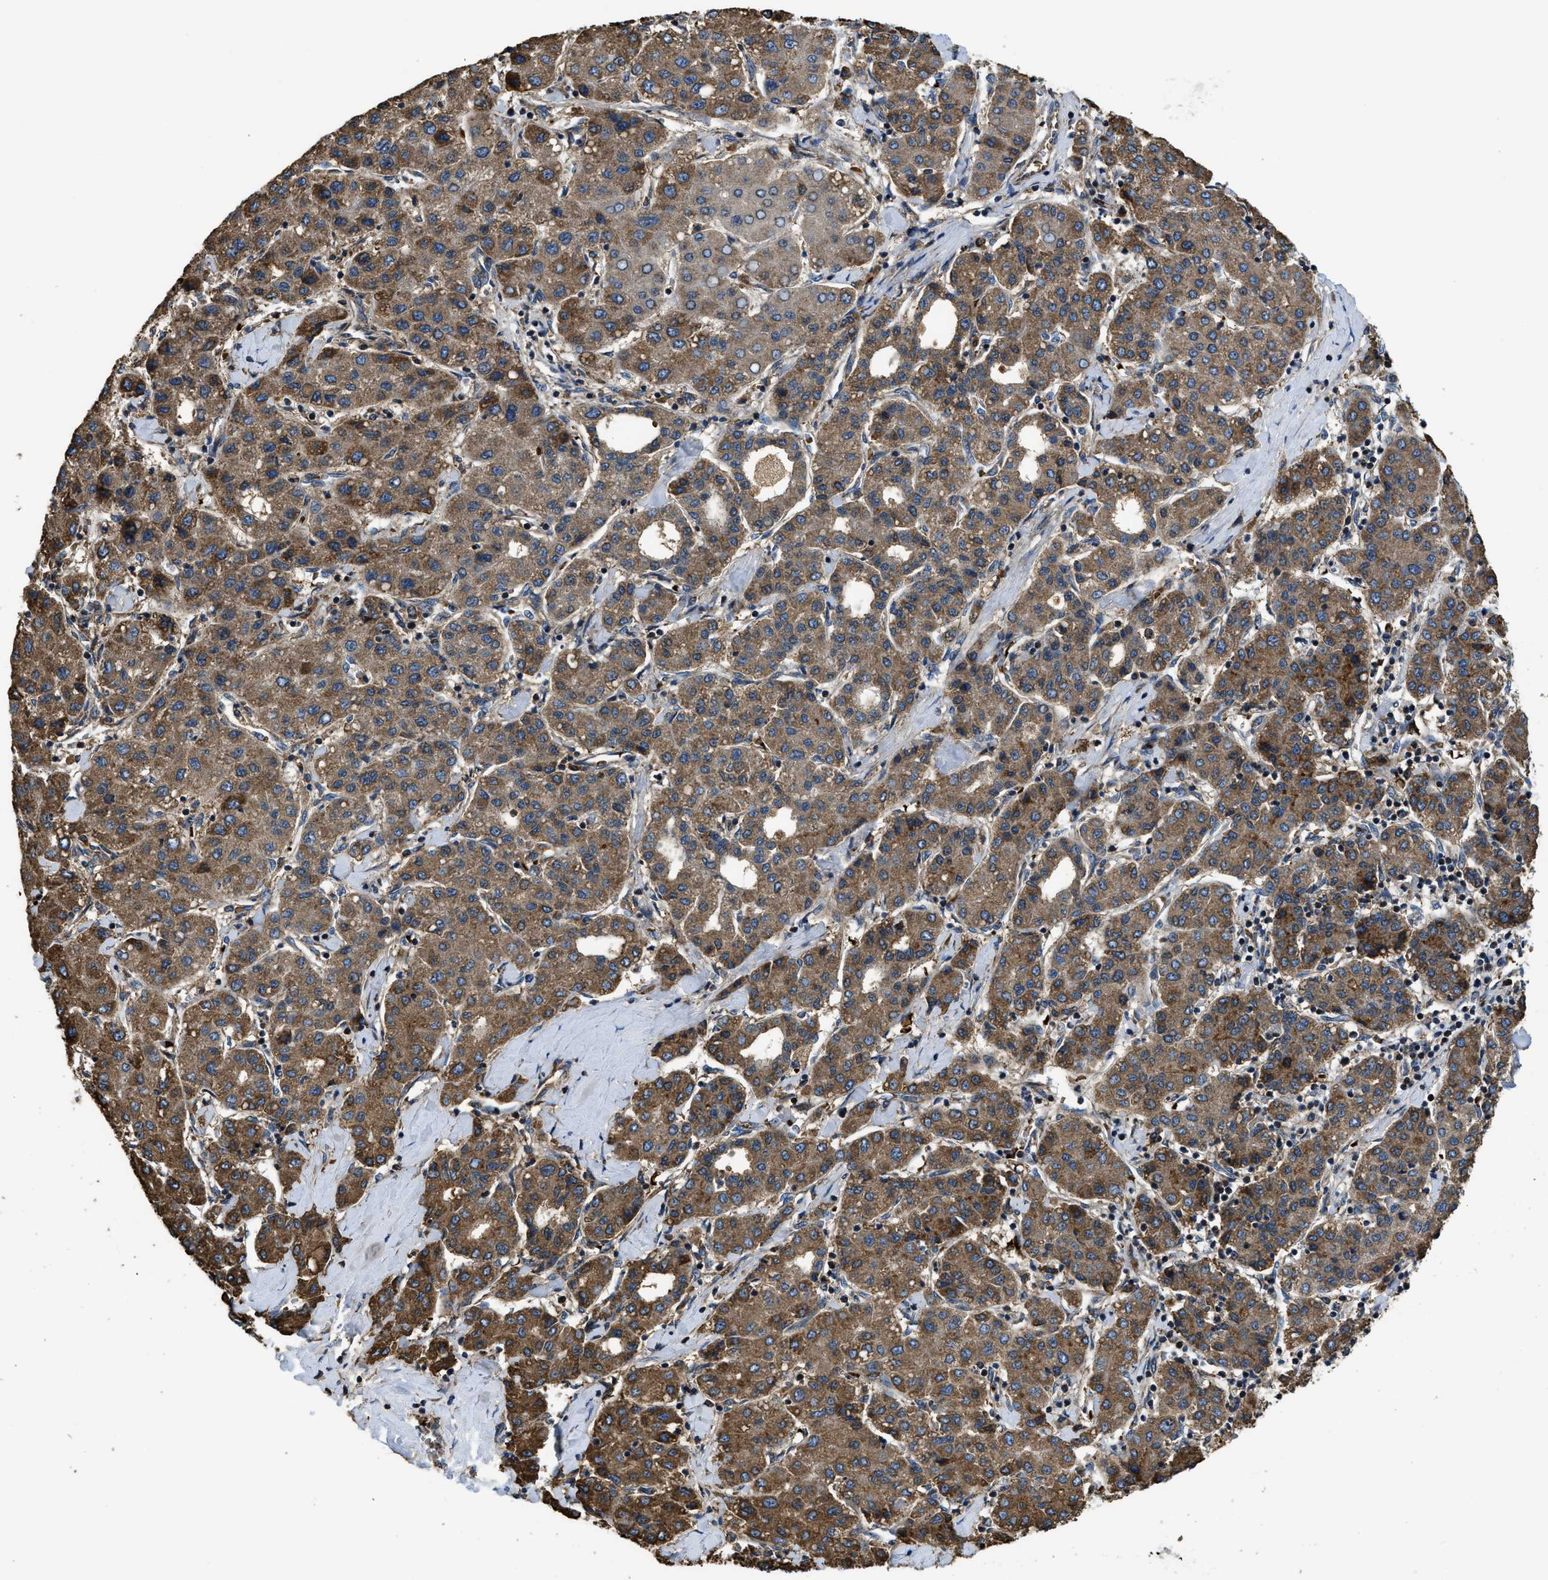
{"staining": {"intensity": "moderate", "quantity": ">75%", "location": "cytoplasmic/membranous"}, "tissue": "liver cancer", "cell_type": "Tumor cells", "image_type": "cancer", "snomed": [{"axis": "morphology", "description": "Carcinoma, Hepatocellular, NOS"}, {"axis": "topography", "description": "Liver"}], "caption": "This histopathology image exhibits liver hepatocellular carcinoma stained with immunohistochemistry (IHC) to label a protein in brown. The cytoplasmic/membranous of tumor cells show moderate positivity for the protein. Nuclei are counter-stained blue.", "gene": "CSPG4", "patient": {"sex": "male", "age": 65}}